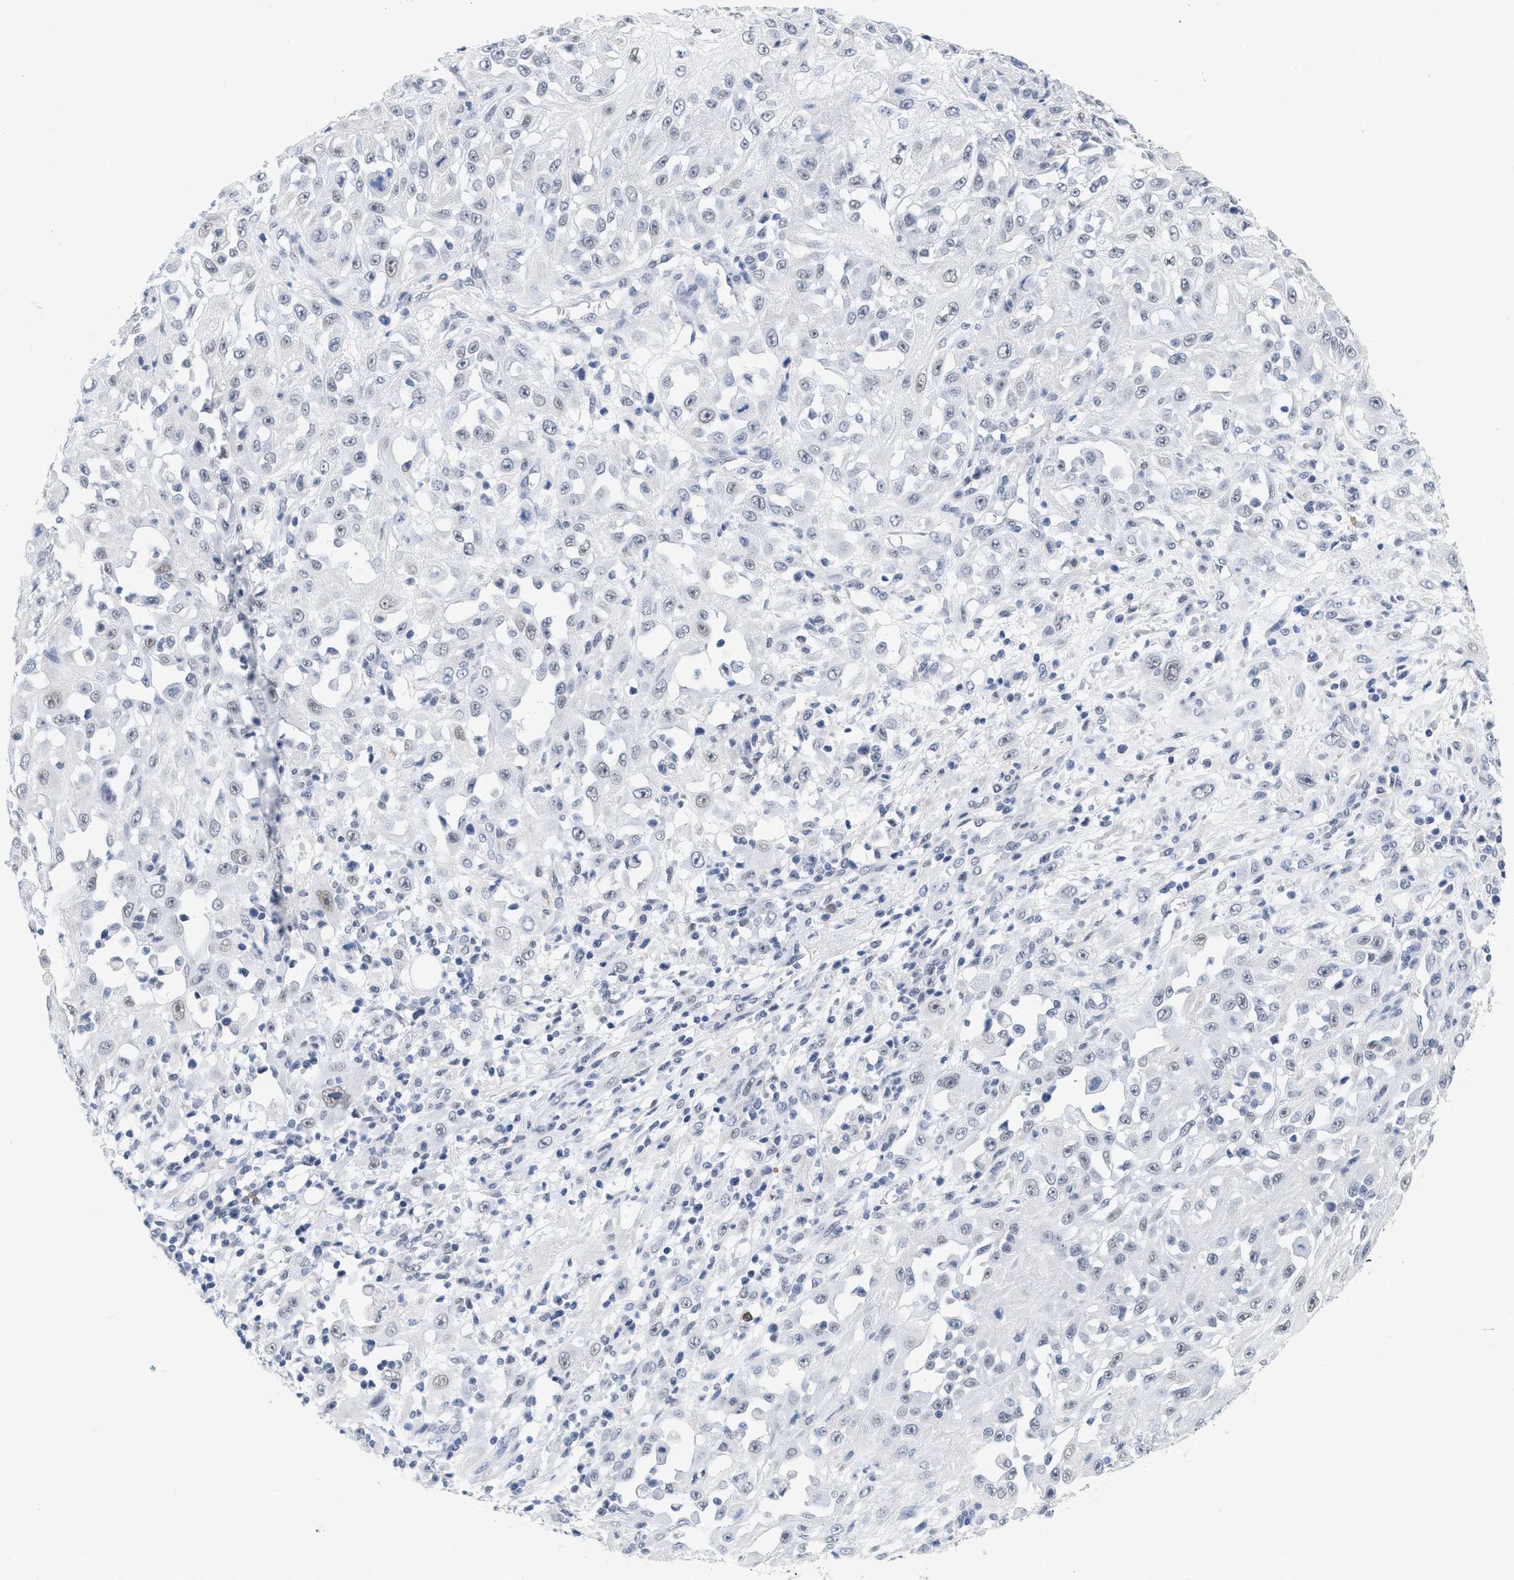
{"staining": {"intensity": "negative", "quantity": "none", "location": "none"}, "tissue": "skin cancer", "cell_type": "Tumor cells", "image_type": "cancer", "snomed": [{"axis": "morphology", "description": "Squamous cell carcinoma, NOS"}, {"axis": "morphology", "description": "Squamous cell carcinoma, metastatic, NOS"}, {"axis": "topography", "description": "Skin"}, {"axis": "topography", "description": "Lymph node"}], "caption": "A high-resolution histopathology image shows IHC staining of skin cancer (metastatic squamous cell carcinoma), which shows no significant positivity in tumor cells. The staining was performed using DAB to visualize the protein expression in brown, while the nuclei were stained in blue with hematoxylin (Magnification: 20x).", "gene": "XIRP1", "patient": {"sex": "male", "age": 75}}